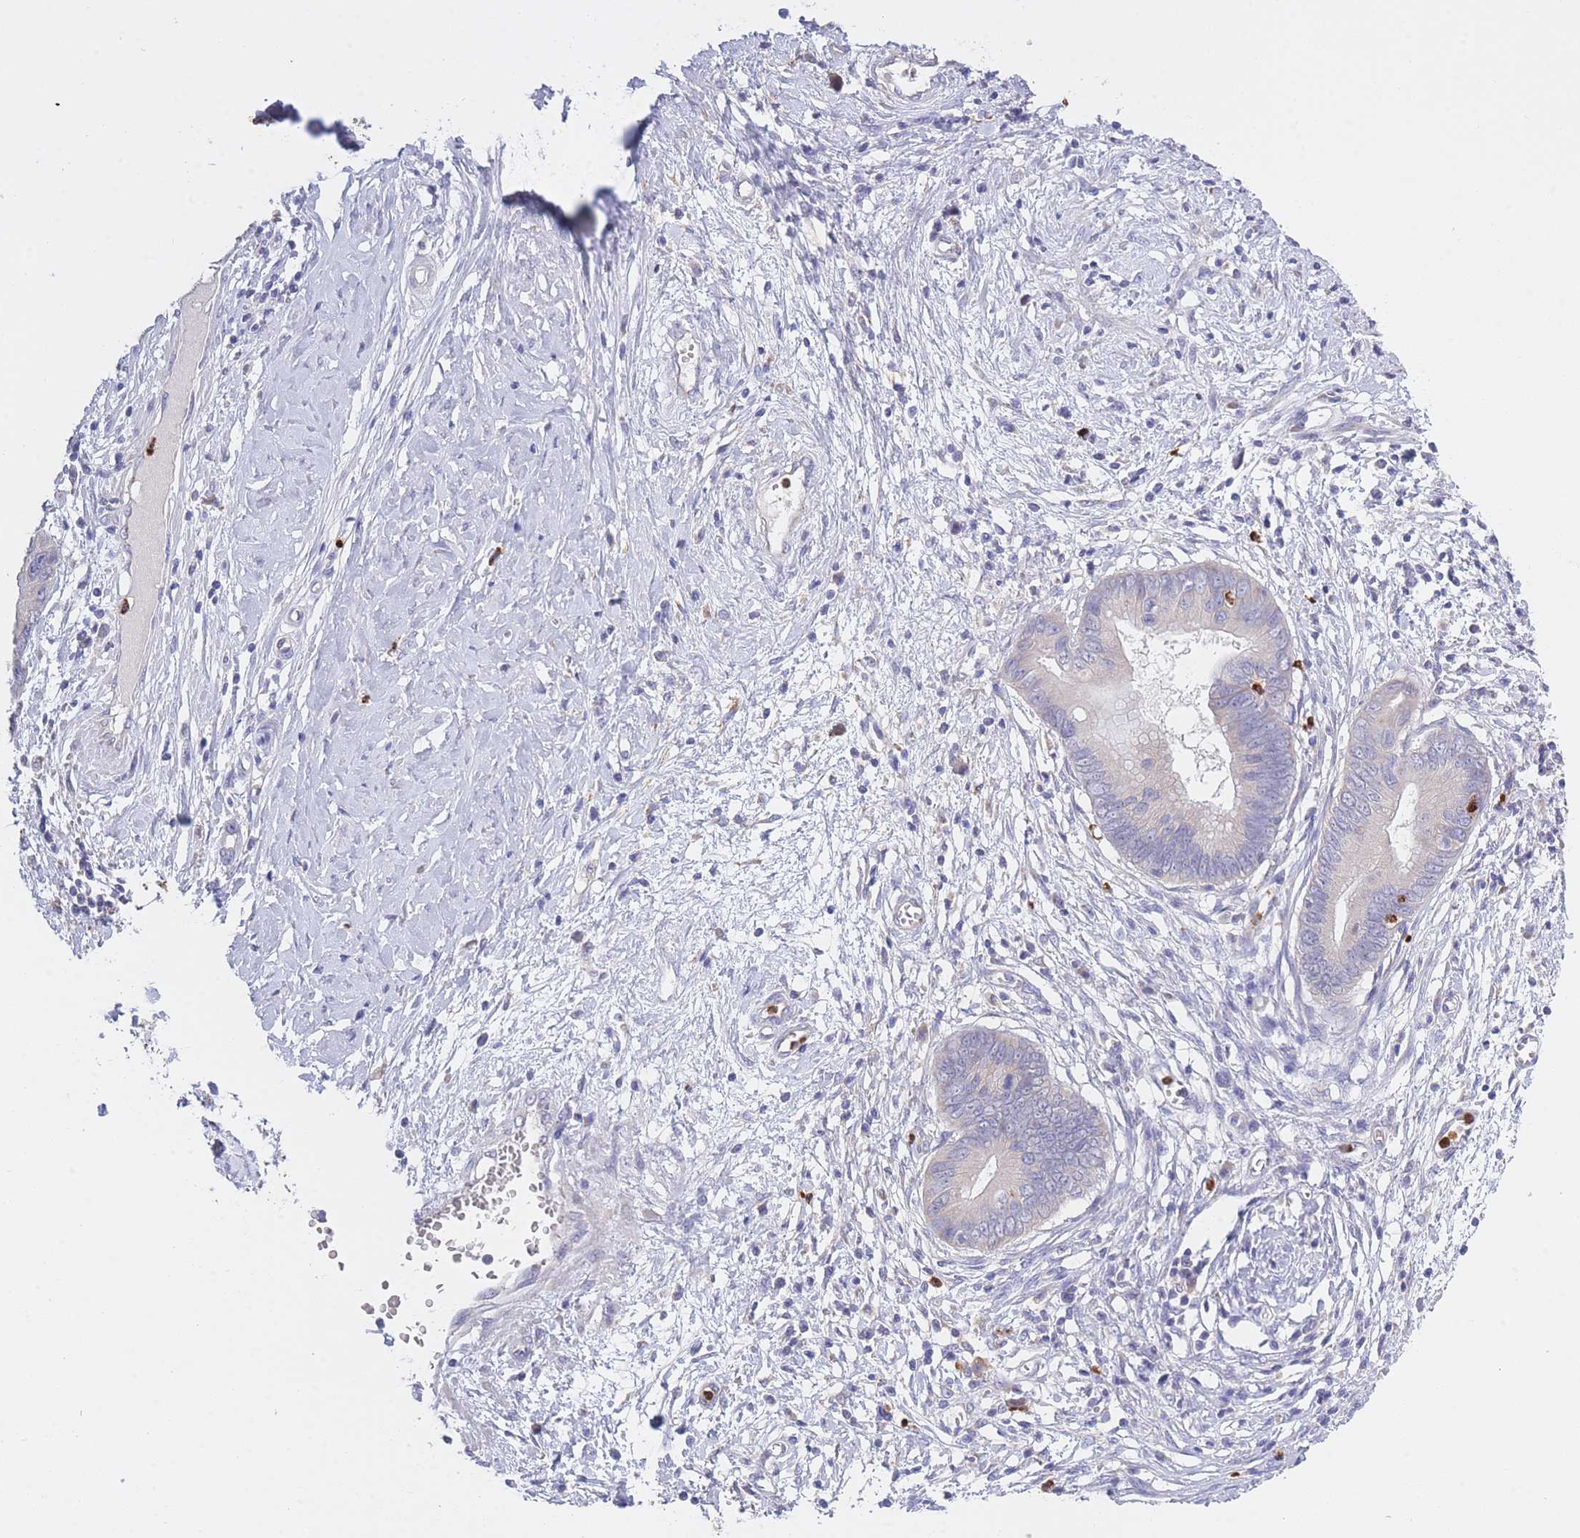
{"staining": {"intensity": "negative", "quantity": "none", "location": "none"}, "tissue": "cervical cancer", "cell_type": "Tumor cells", "image_type": "cancer", "snomed": [{"axis": "morphology", "description": "Adenocarcinoma, NOS"}, {"axis": "topography", "description": "Cervix"}], "caption": "The IHC image has no significant expression in tumor cells of cervical adenocarcinoma tissue.", "gene": "CENPM", "patient": {"sex": "female", "age": 44}}